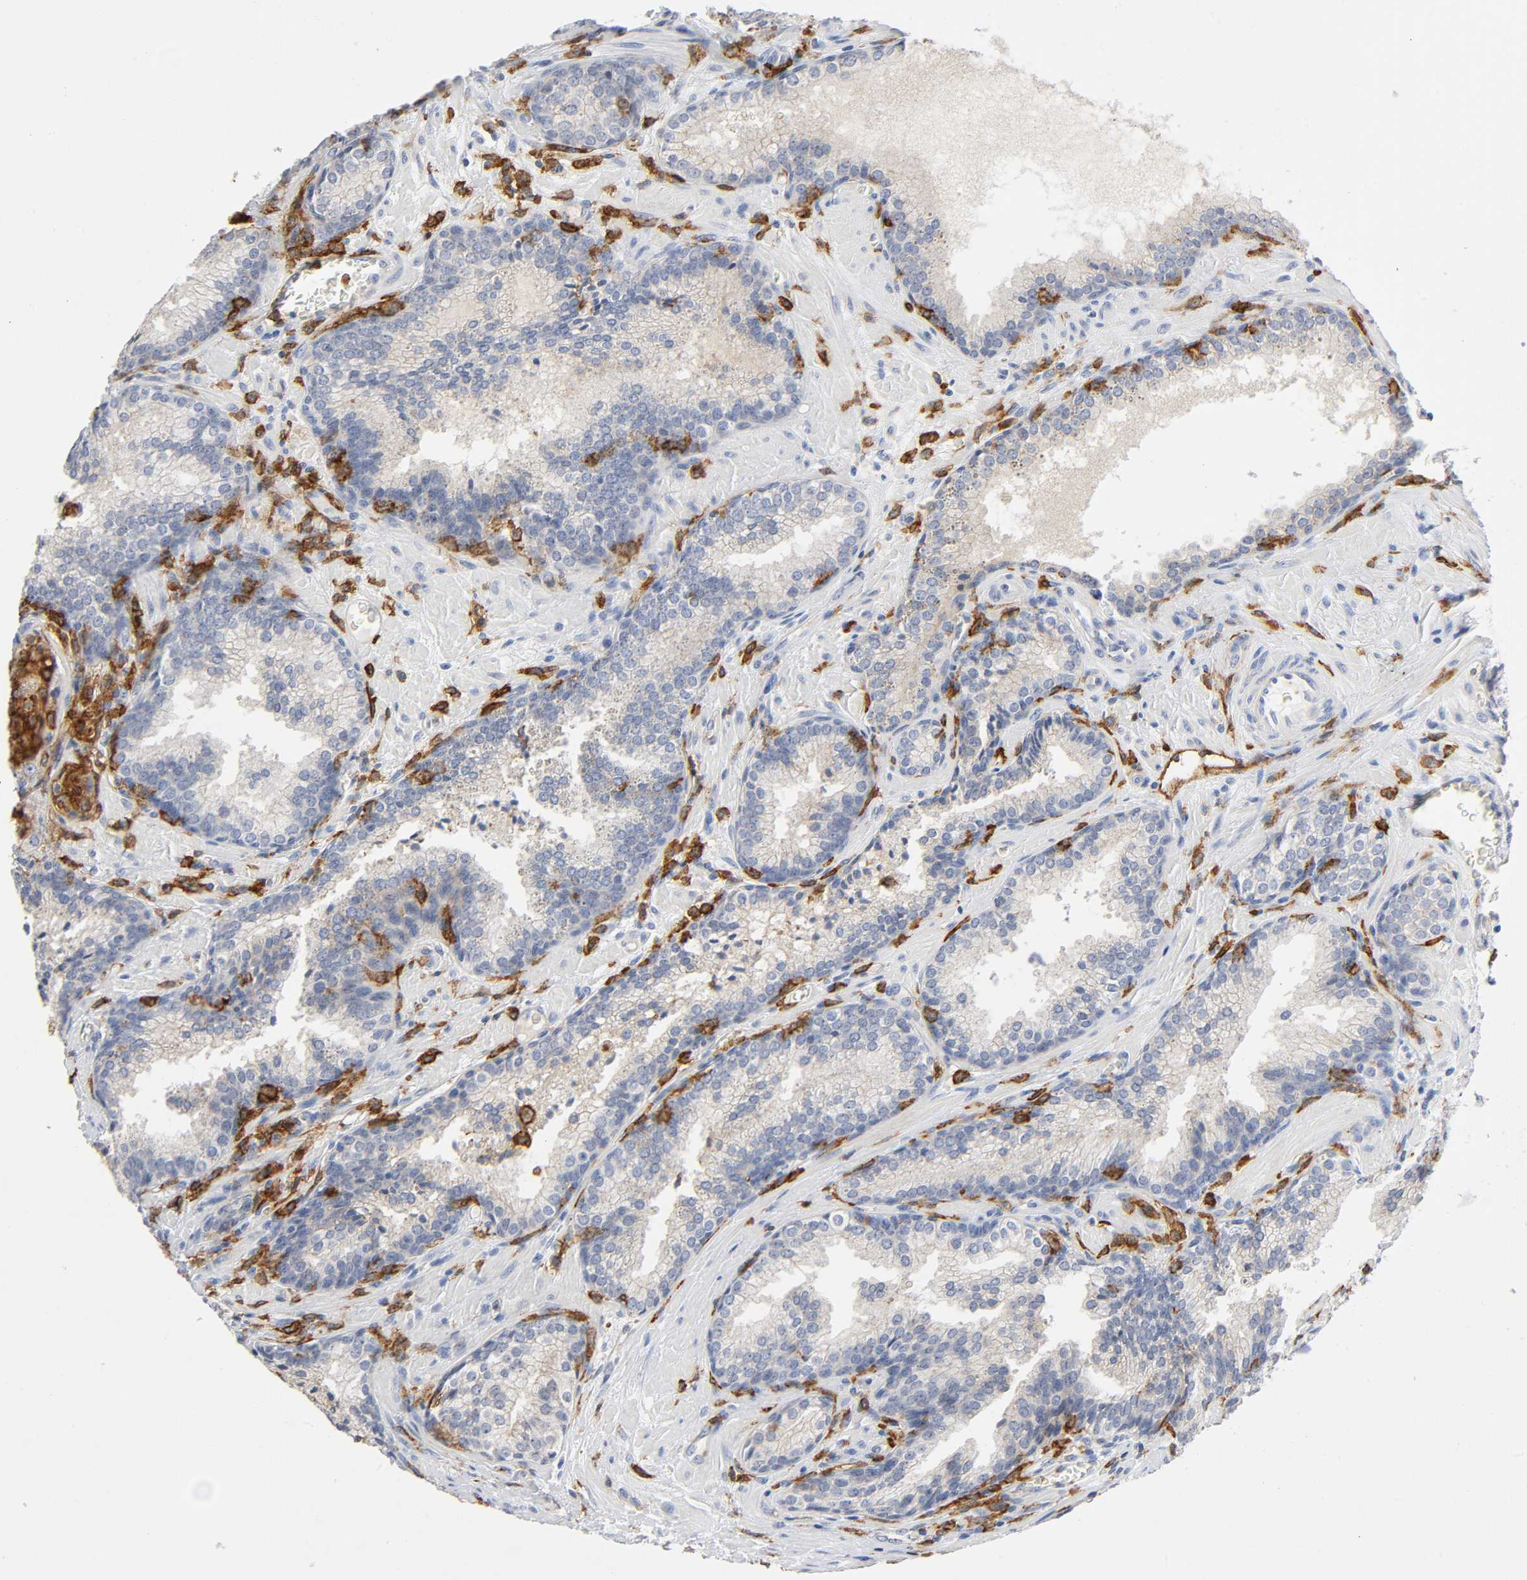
{"staining": {"intensity": "negative", "quantity": "none", "location": "none"}, "tissue": "prostate cancer", "cell_type": "Tumor cells", "image_type": "cancer", "snomed": [{"axis": "morphology", "description": "Adenocarcinoma, Low grade"}, {"axis": "topography", "description": "Prostate"}], "caption": "An immunohistochemistry (IHC) micrograph of prostate low-grade adenocarcinoma is shown. There is no staining in tumor cells of prostate low-grade adenocarcinoma.", "gene": "LYN", "patient": {"sex": "male", "age": 60}}